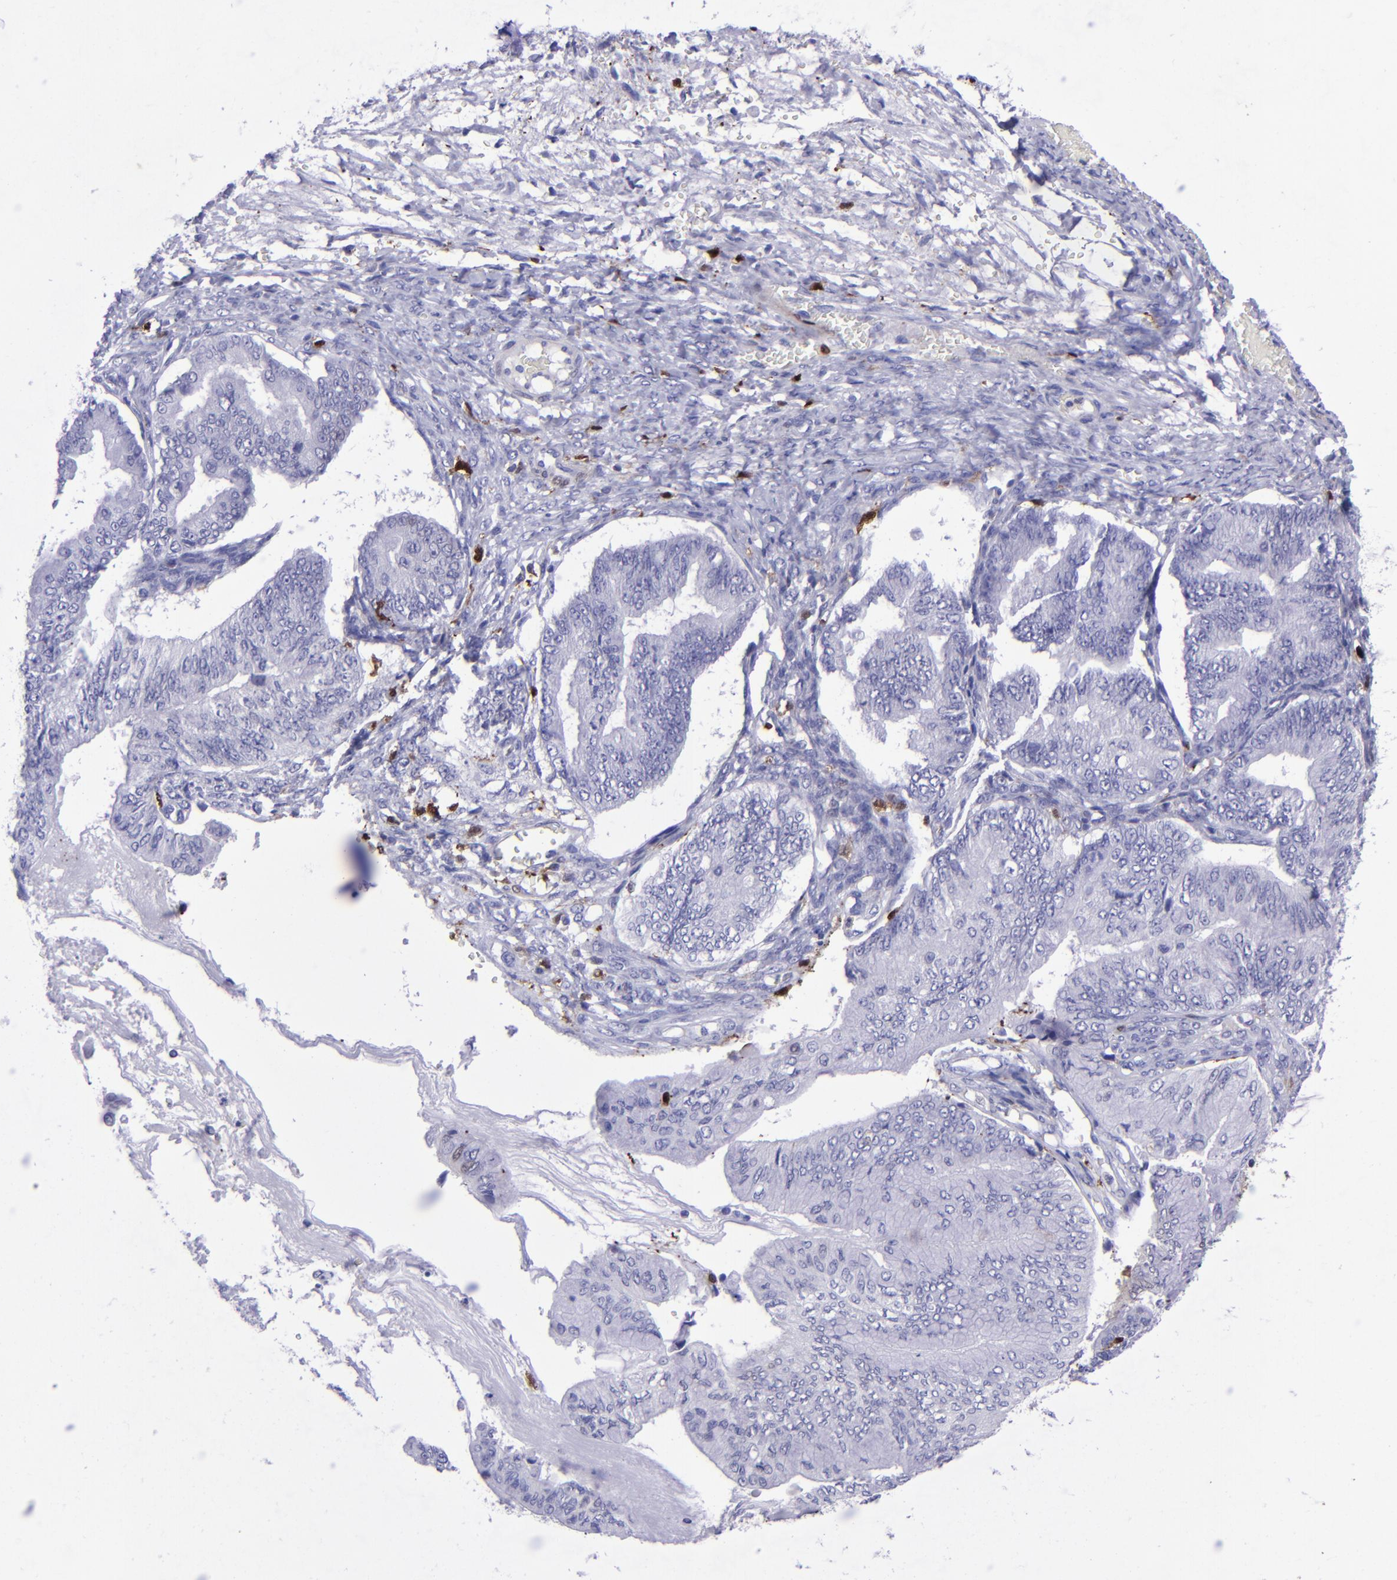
{"staining": {"intensity": "negative", "quantity": "none", "location": "none"}, "tissue": "ovarian cancer", "cell_type": "Tumor cells", "image_type": "cancer", "snomed": [{"axis": "morphology", "description": "Cystadenocarcinoma, mucinous, NOS"}, {"axis": "topography", "description": "Ovary"}], "caption": "DAB immunohistochemical staining of human ovarian cancer exhibits no significant staining in tumor cells.", "gene": "TYMP", "patient": {"sex": "female", "age": 36}}